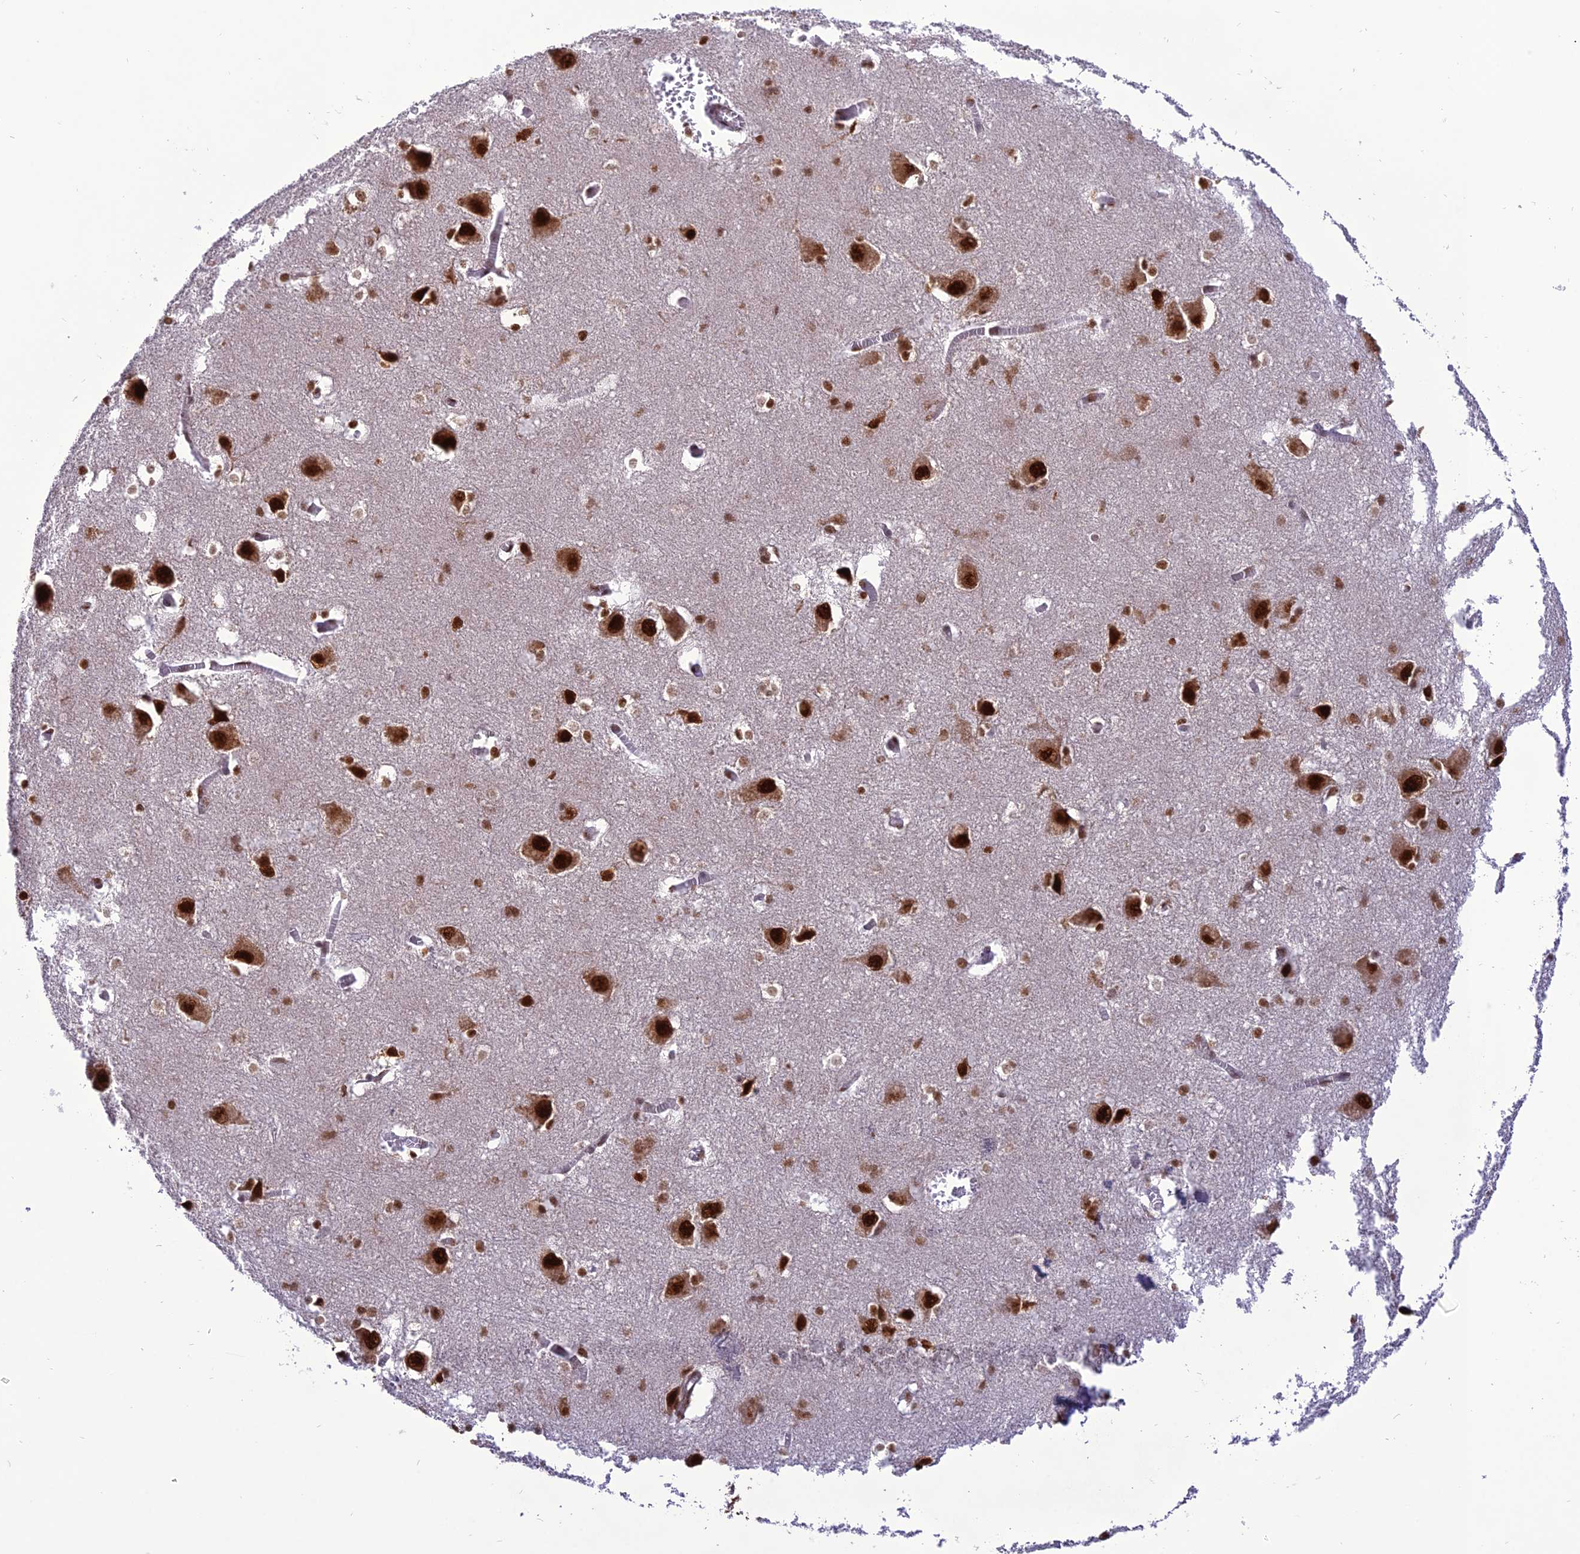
{"staining": {"intensity": "moderate", "quantity": "25%-75%", "location": "nuclear"}, "tissue": "caudate", "cell_type": "Glial cells", "image_type": "normal", "snomed": [{"axis": "morphology", "description": "Normal tissue, NOS"}, {"axis": "topography", "description": "Lateral ventricle wall"}], "caption": "The immunohistochemical stain labels moderate nuclear expression in glial cells of benign caudate. Using DAB (brown) and hematoxylin (blue) stains, captured at high magnification using brightfield microscopy.", "gene": "DDX1", "patient": {"sex": "male", "age": 37}}